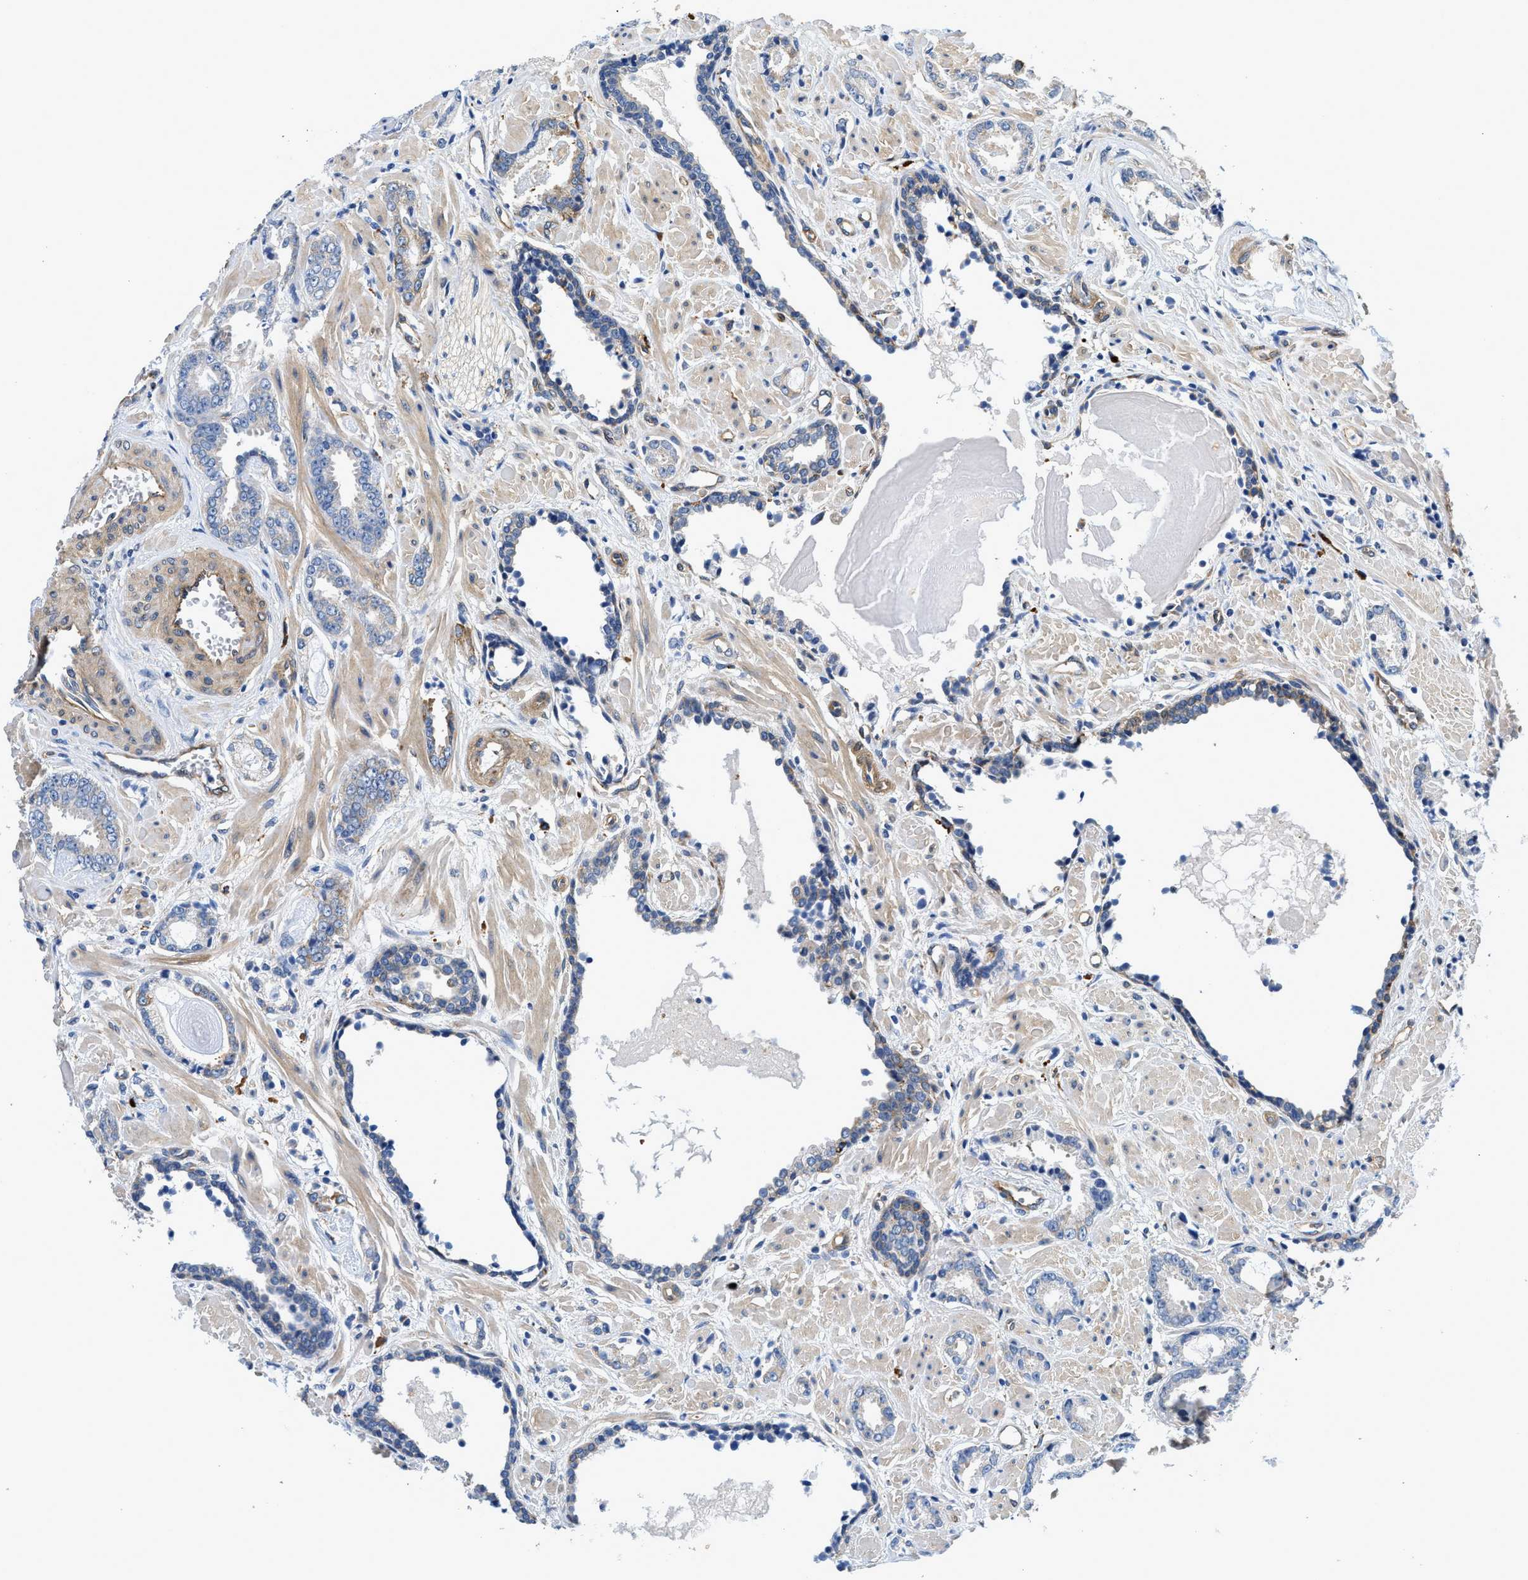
{"staining": {"intensity": "negative", "quantity": "none", "location": "none"}, "tissue": "prostate cancer", "cell_type": "Tumor cells", "image_type": "cancer", "snomed": [{"axis": "morphology", "description": "Adenocarcinoma, Low grade"}, {"axis": "topography", "description": "Prostate"}], "caption": "IHC histopathology image of human adenocarcinoma (low-grade) (prostate) stained for a protein (brown), which displays no positivity in tumor cells.", "gene": "RAPH1", "patient": {"sex": "male", "age": 53}}